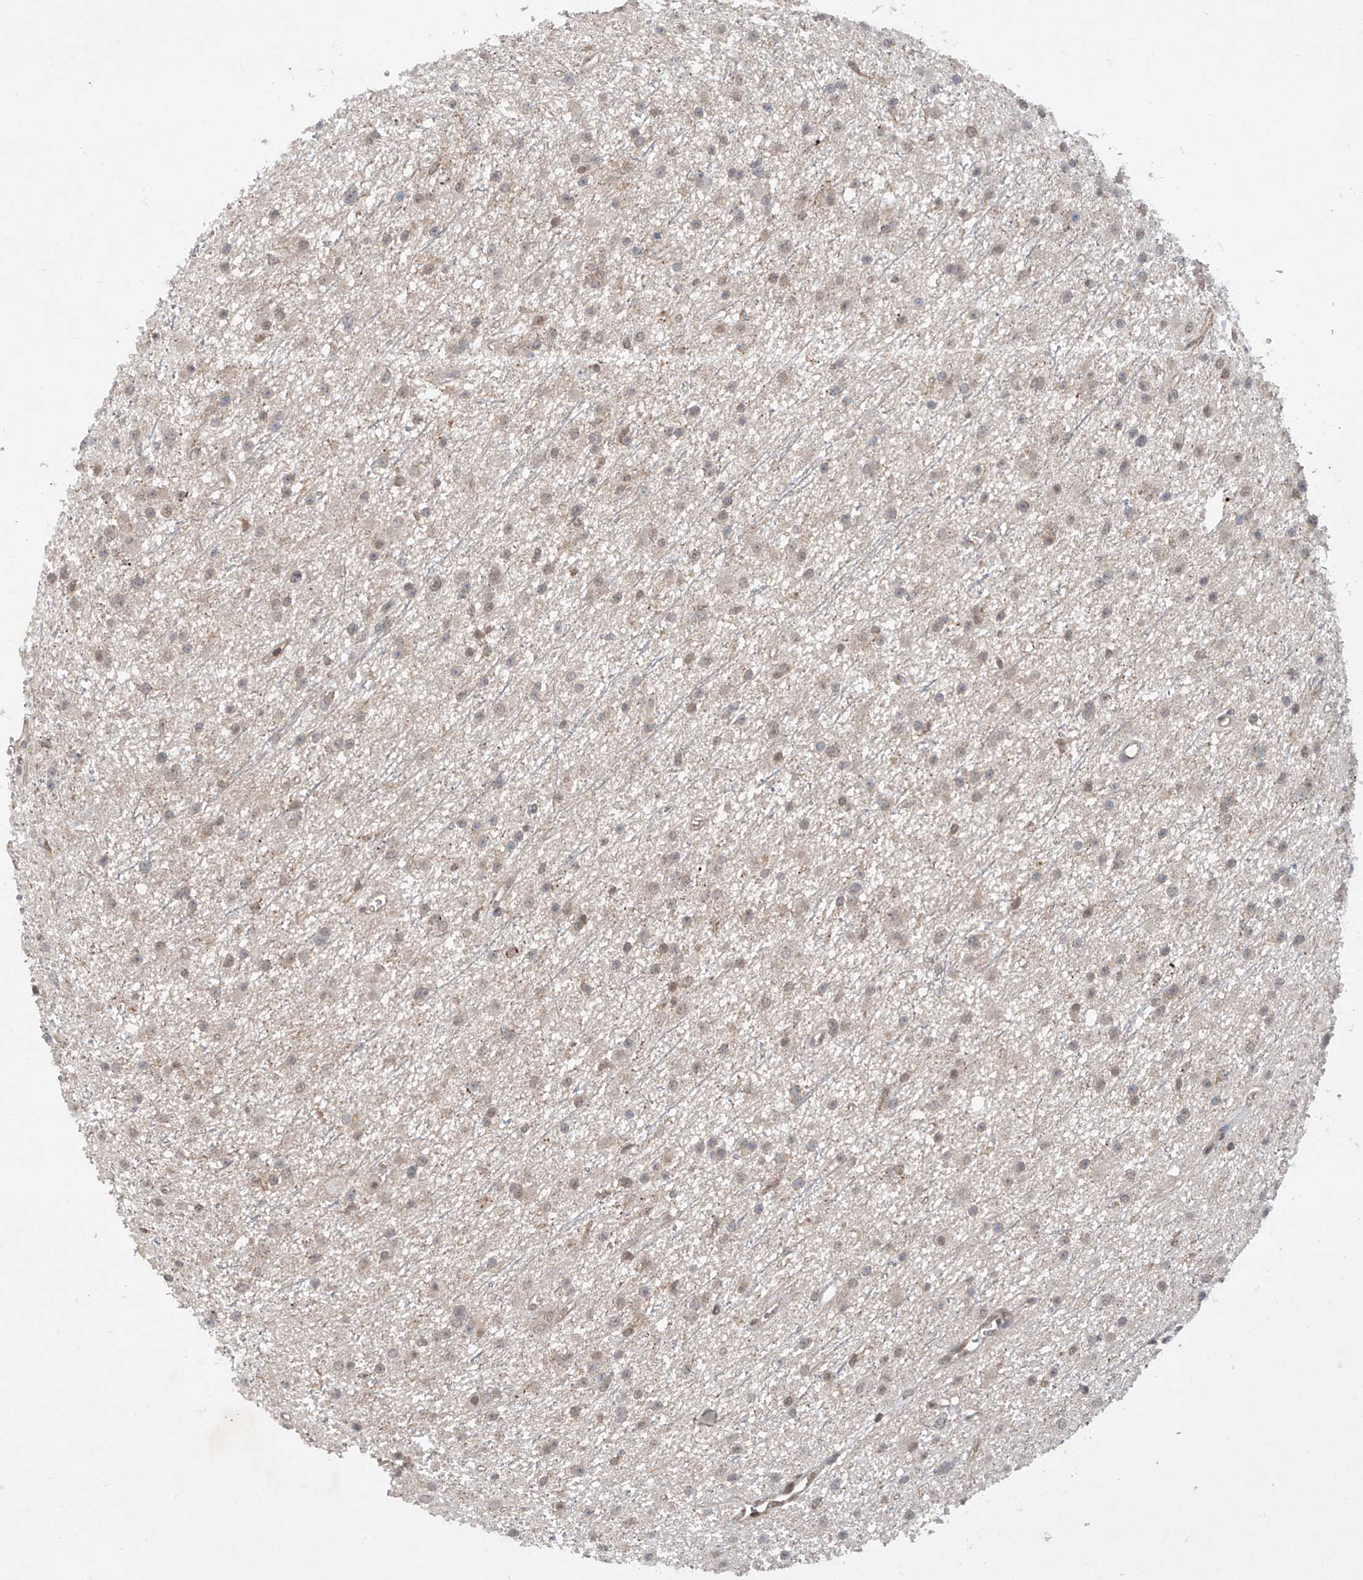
{"staining": {"intensity": "weak", "quantity": "25%-75%", "location": "nuclear"}, "tissue": "glioma", "cell_type": "Tumor cells", "image_type": "cancer", "snomed": [{"axis": "morphology", "description": "Glioma, malignant, Low grade"}, {"axis": "topography", "description": "Cerebral cortex"}], "caption": "A high-resolution micrograph shows immunohistochemistry staining of glioma, which reveals weak nuclear staining in about 25%-75% of tumor cells. (DAB (3,3'-diaminobenzidine) = brown stain, brightfield microscopy at high magnification).", "gene": "ZNF358", "patient": {"sex": "female", "age": 39}}